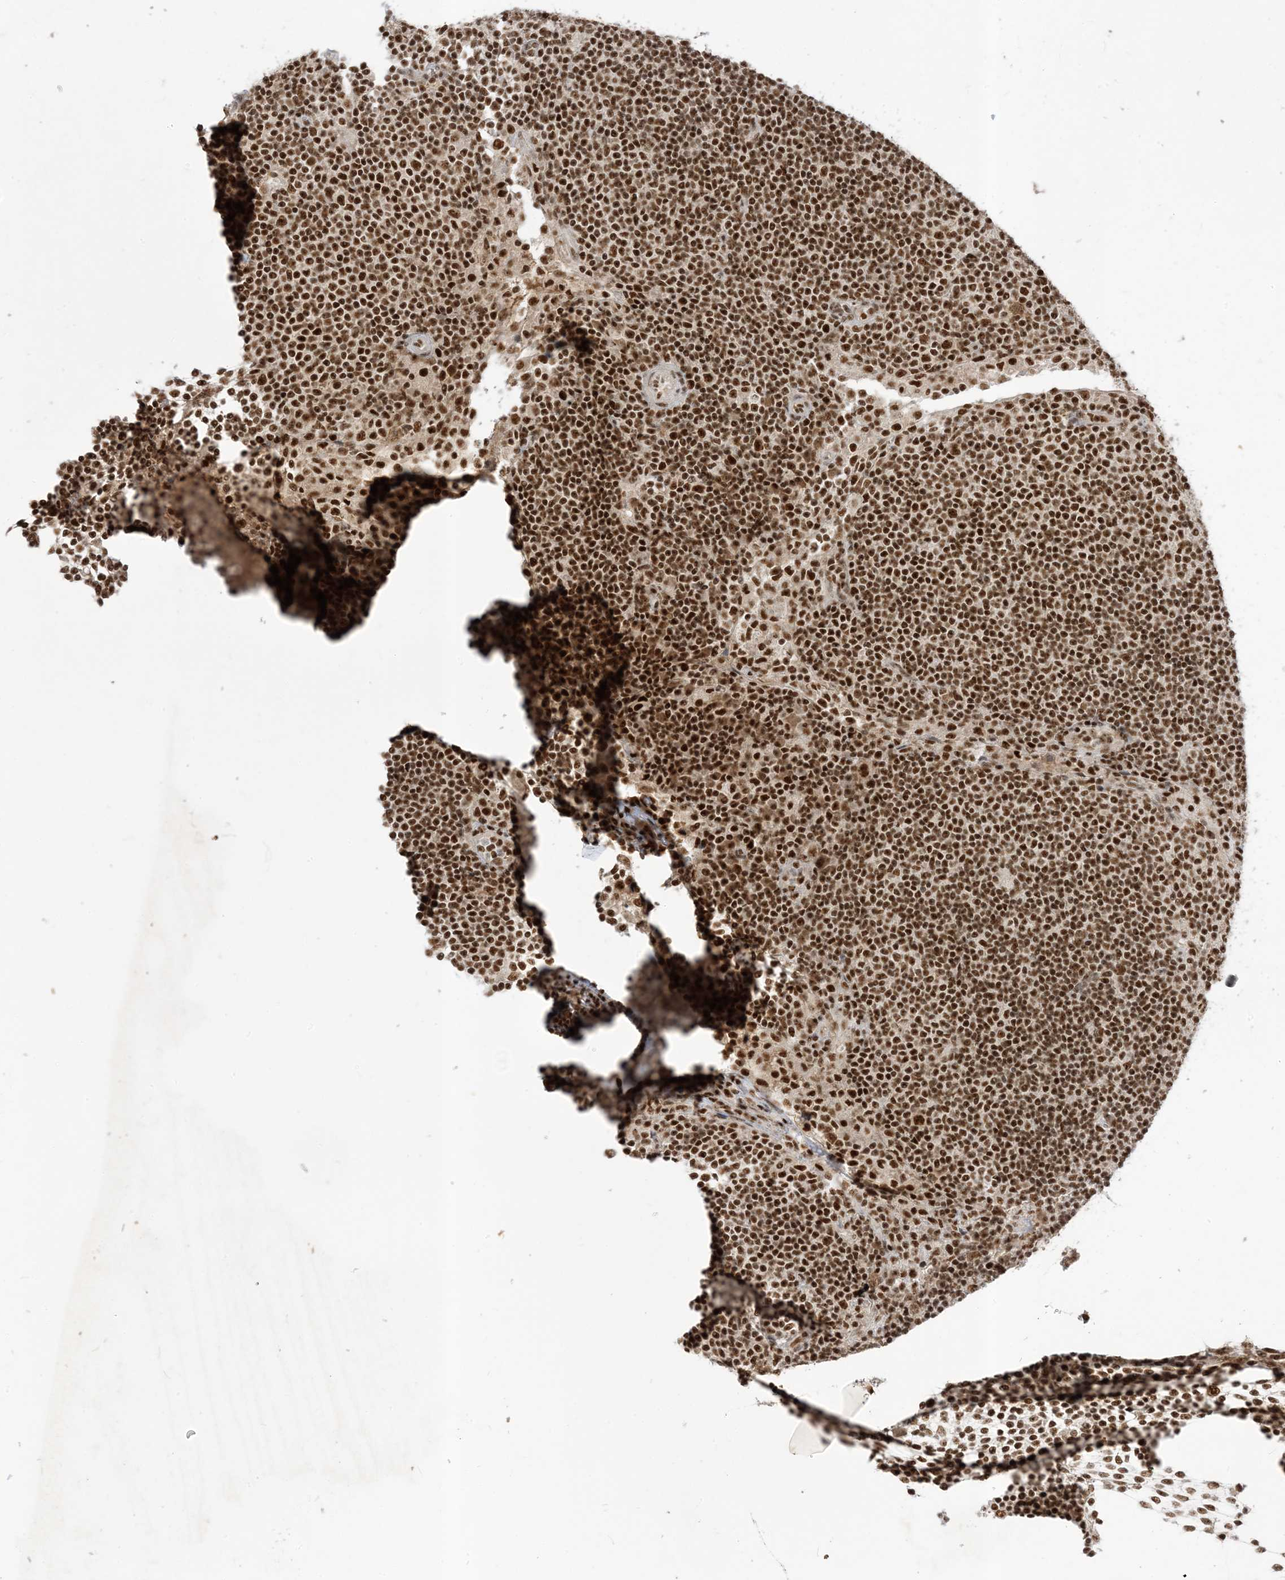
{"staining": {"intensity": "strong", "quantity": ">75%", "location": "nuclear"}, "tissue": "lymph node", "cell_type": "Germinal center cells", "image_type": "normal", "snomed": [{"axis": "morphology", "description": "Normal tissue, NOS"}, {"axis": "topography", "description": "Lymph node"}], "caption": "Protein staining shows strong nuclear expression in about >75% of germinal center cells in benign lymph node. (DAB (3,3'-diaminobenzidine) IHC with brightfield microscopy, high magnification).", "gene": "PPIL2", "patient": {"sex": "female", "age": 53}}